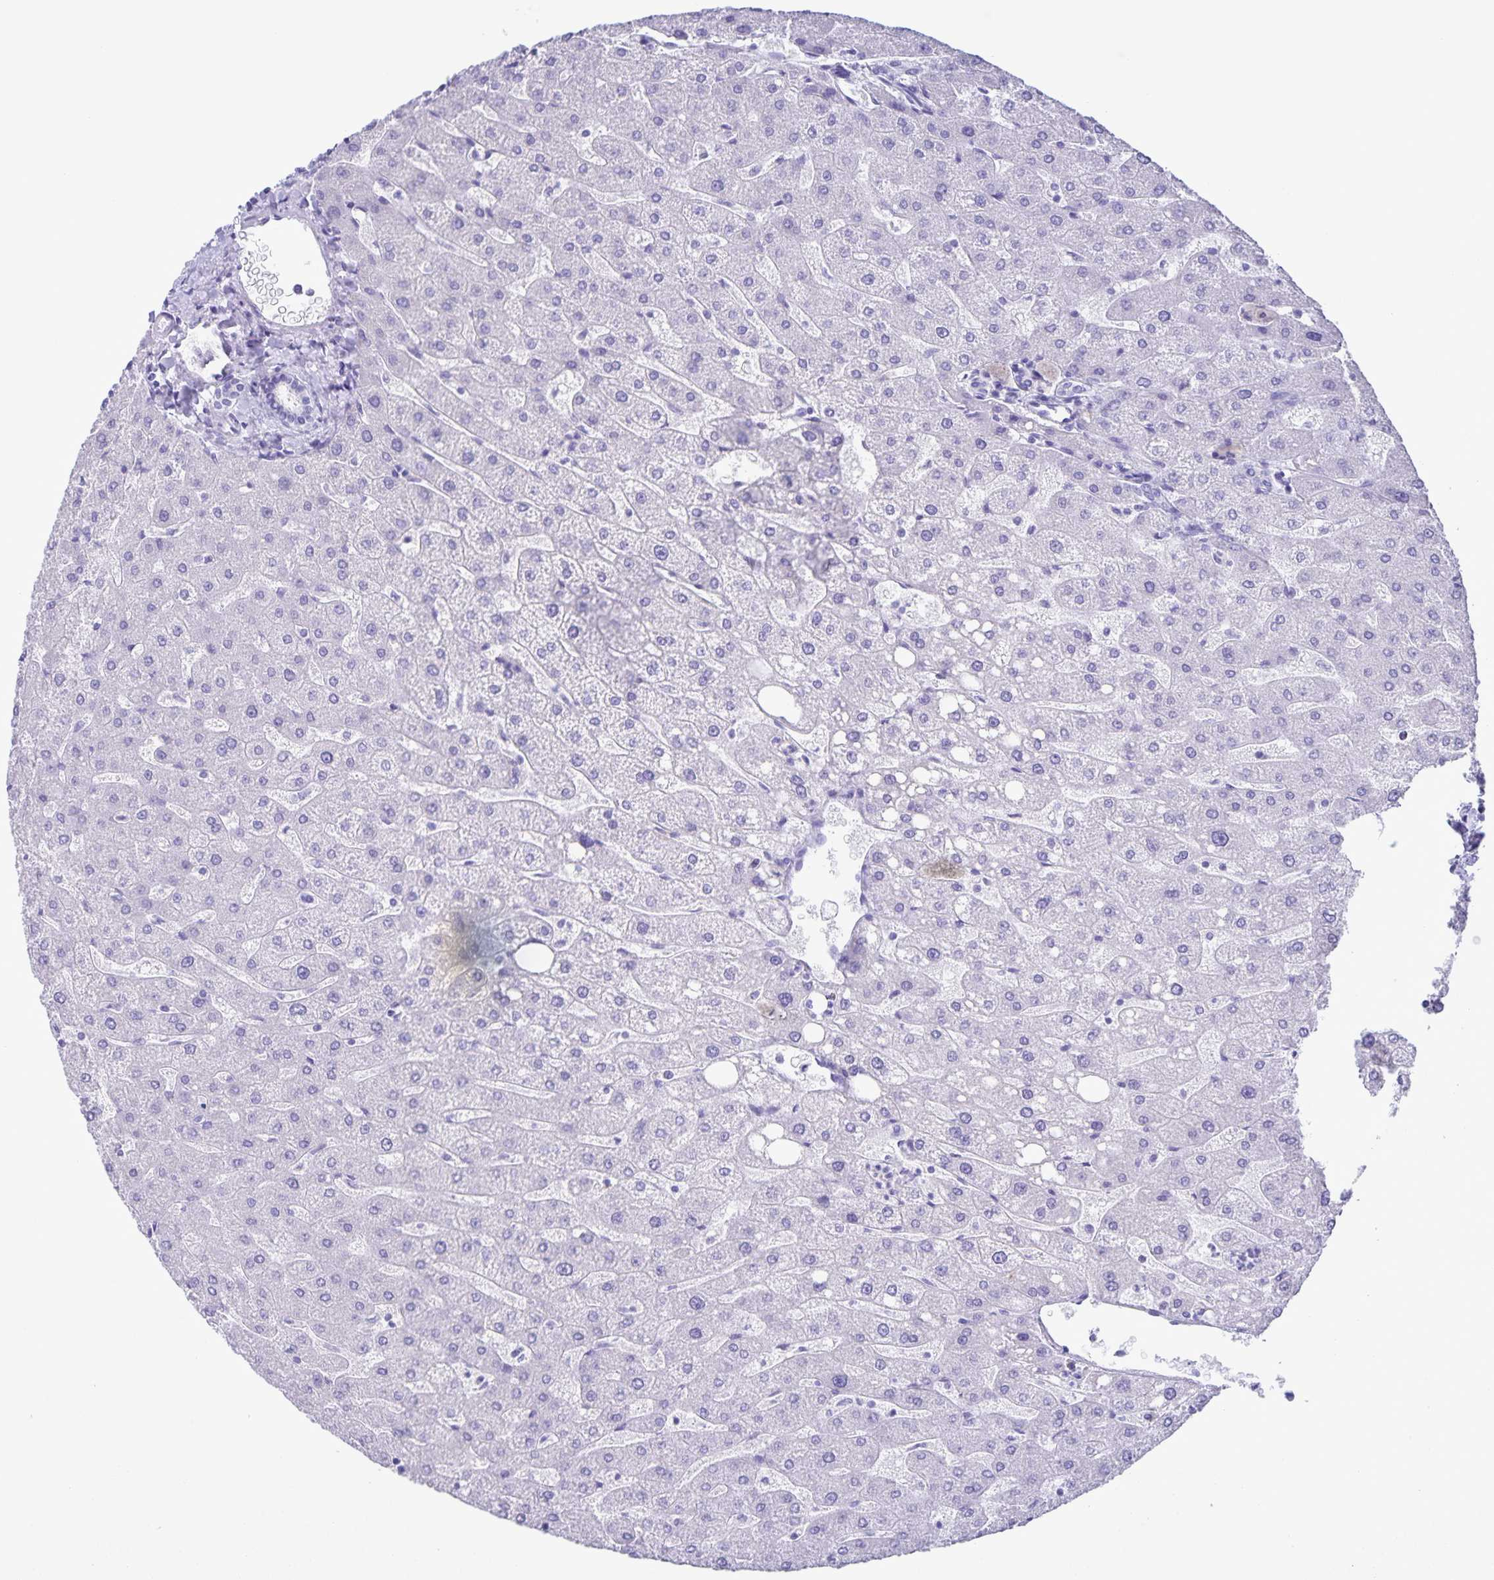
{"staining": {"intensity": "negative", "quantity": "none", "location": "none"}, "tissue": "liver", "cell_type": "Cholangiocytes", "image_type": "normal", "snomed": [{"axis": "morphology", "description": "Normal tissue, NOS"}, {"axis": "topography", "description": "Liver"}], "caption": "A histopathology image of liver stained for a protein displays no brown staining in cholangiocytes. (DAB (3,3'-diaminobenzidine) immunohistochemistry with hematoxylin counter stain).", "gene": "CAPSL", "patient": {"sex": "male", "age": 67}}